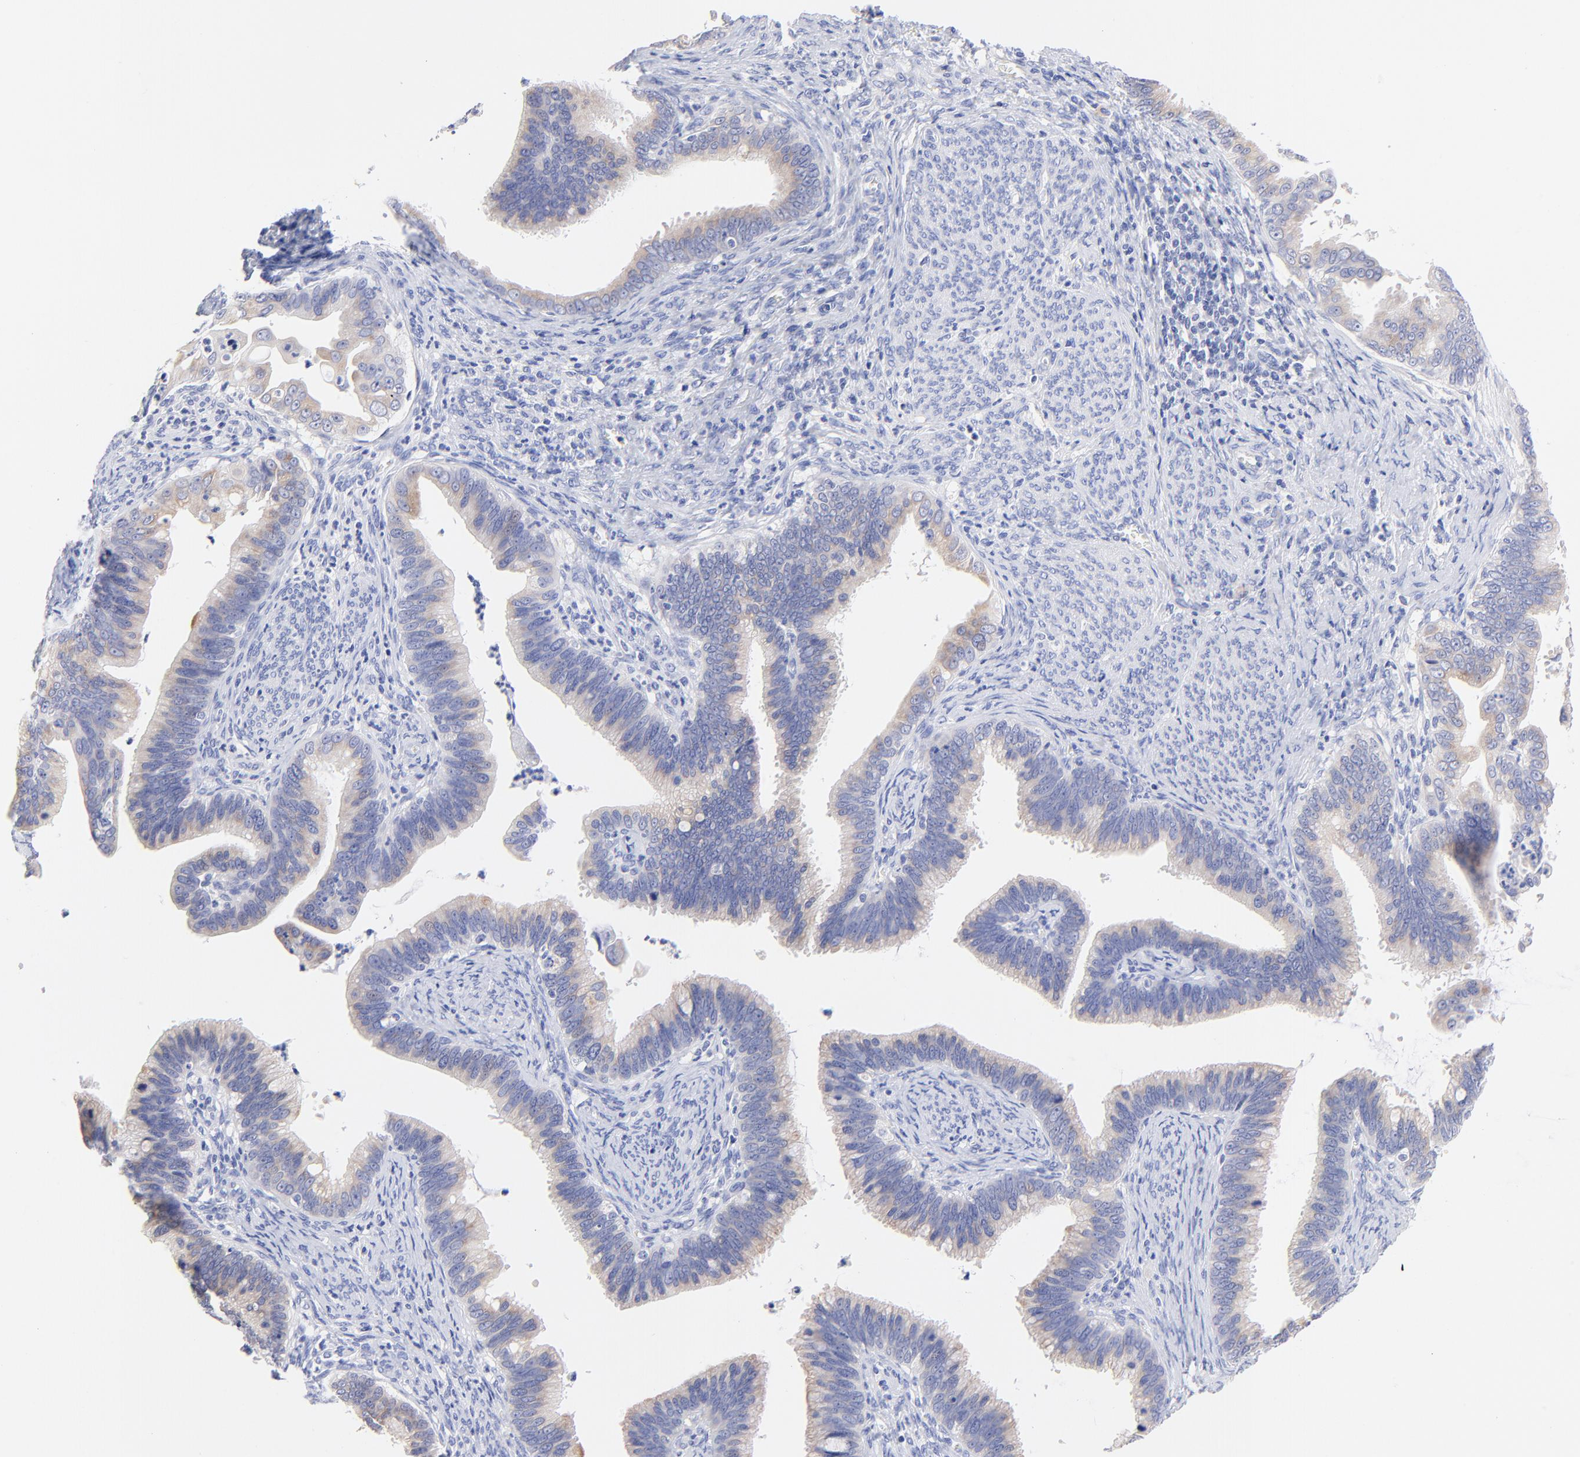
{"staining": {"intensity": "weak", "quantity": "<25%", "location": "cytoplasmic/membranous"}, "tissue": "cervical cancer", "cell_type": "Tumor cells", "image_type": "cancer", "snomed": [{"axis": "morphology", "description": "Adenocarcinoma, NOS"}, {"axis": "topography", "description": "Cervix"}], "caption": "Tumor cells are negative for brown protein staining in adenocarcinoma (cervical). (DAB (3,3'-diaminobenzidine) IHC visualized using brightfield microscopy, high magnification).", "gene": "EBP", "patient": {"sex": "female", "age": 47}}